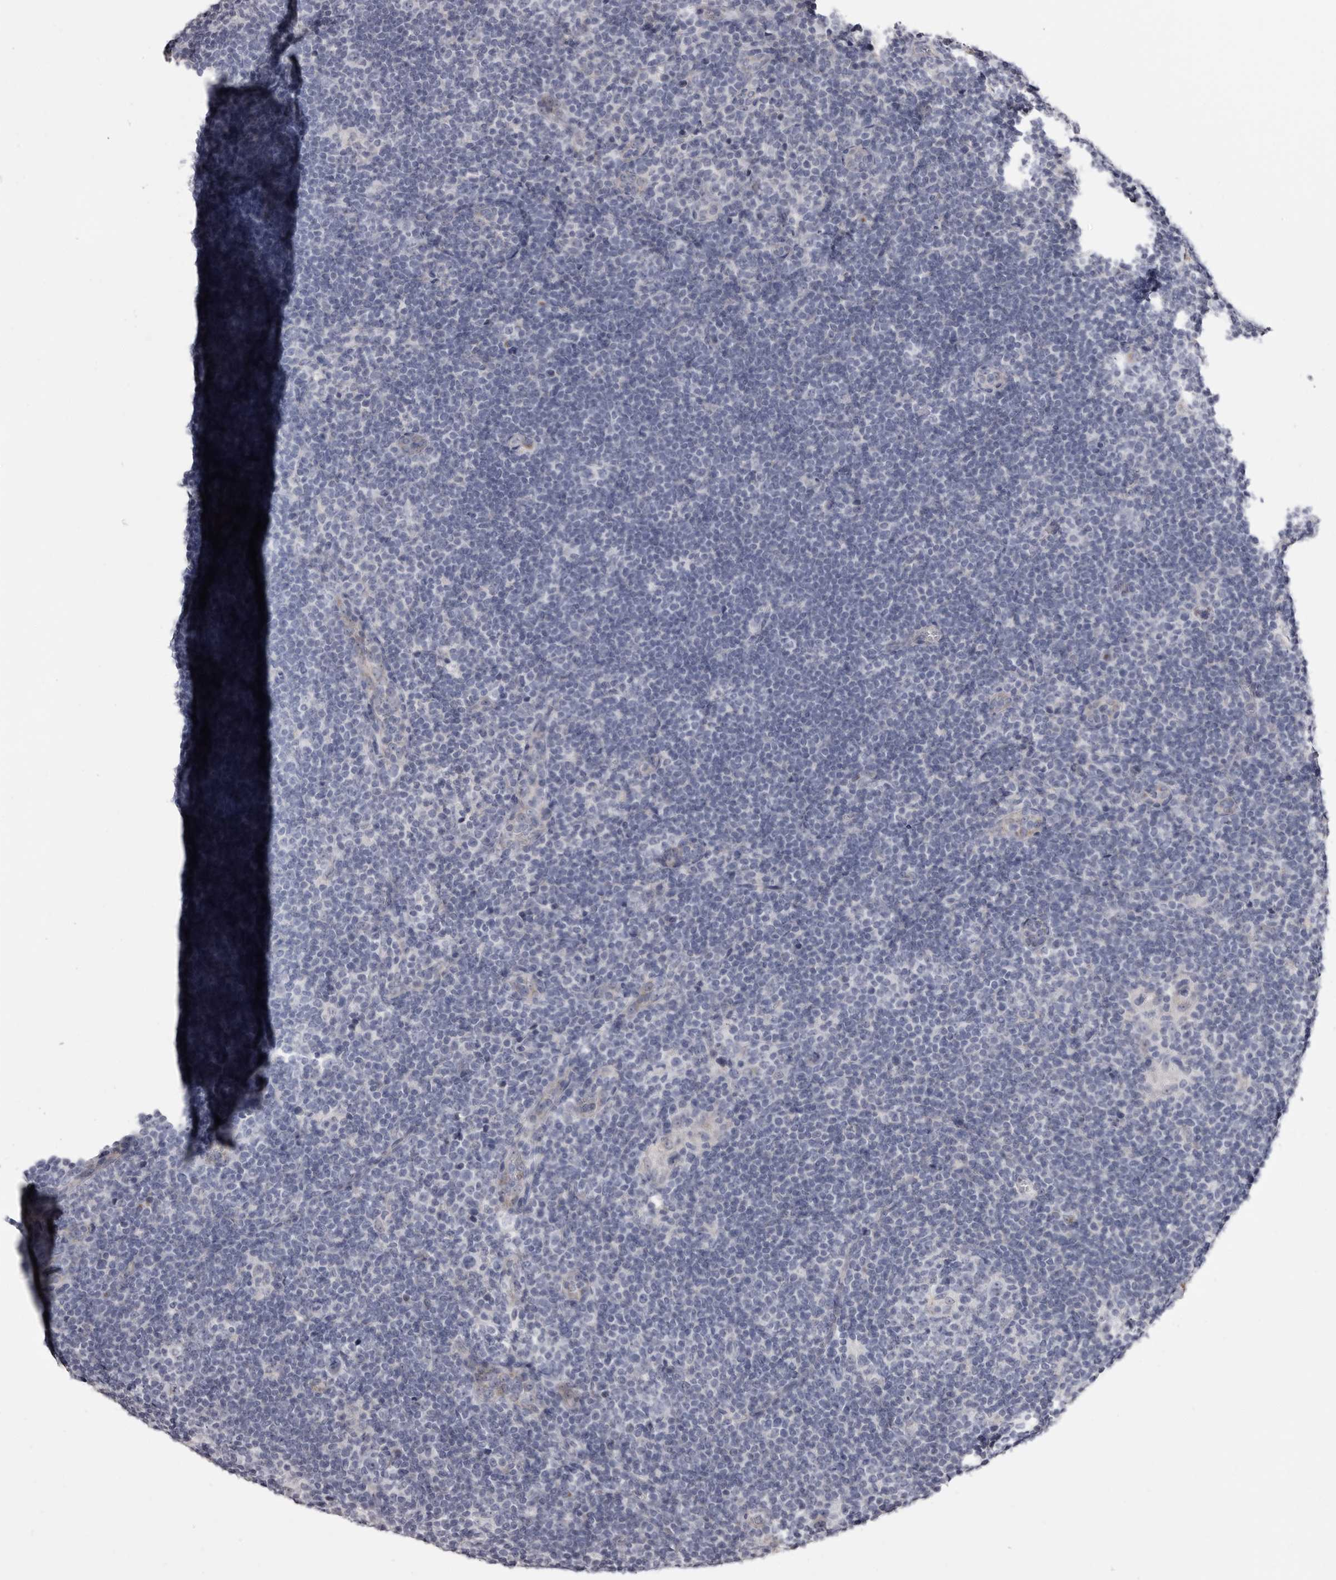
{"staining": {"intensity": "negative", "quantity": "none", "location": "none"}, "tissue": "lymphoma", "cell_type": "Tumor cells", "image_type": "cancer", "snomed": [{"axis": "morphology", "description": "Hodgkin's disease, NOS"}, {"axis": "topography", "description": "Lymph node"}], "caption": "The immunohistochemistry (IHC) micrograph has no significant staining in tumor cells of Hodgkin's disease tissue.", "gene": "CASQ1", "patient": {"sex": "female", "age": 57}}